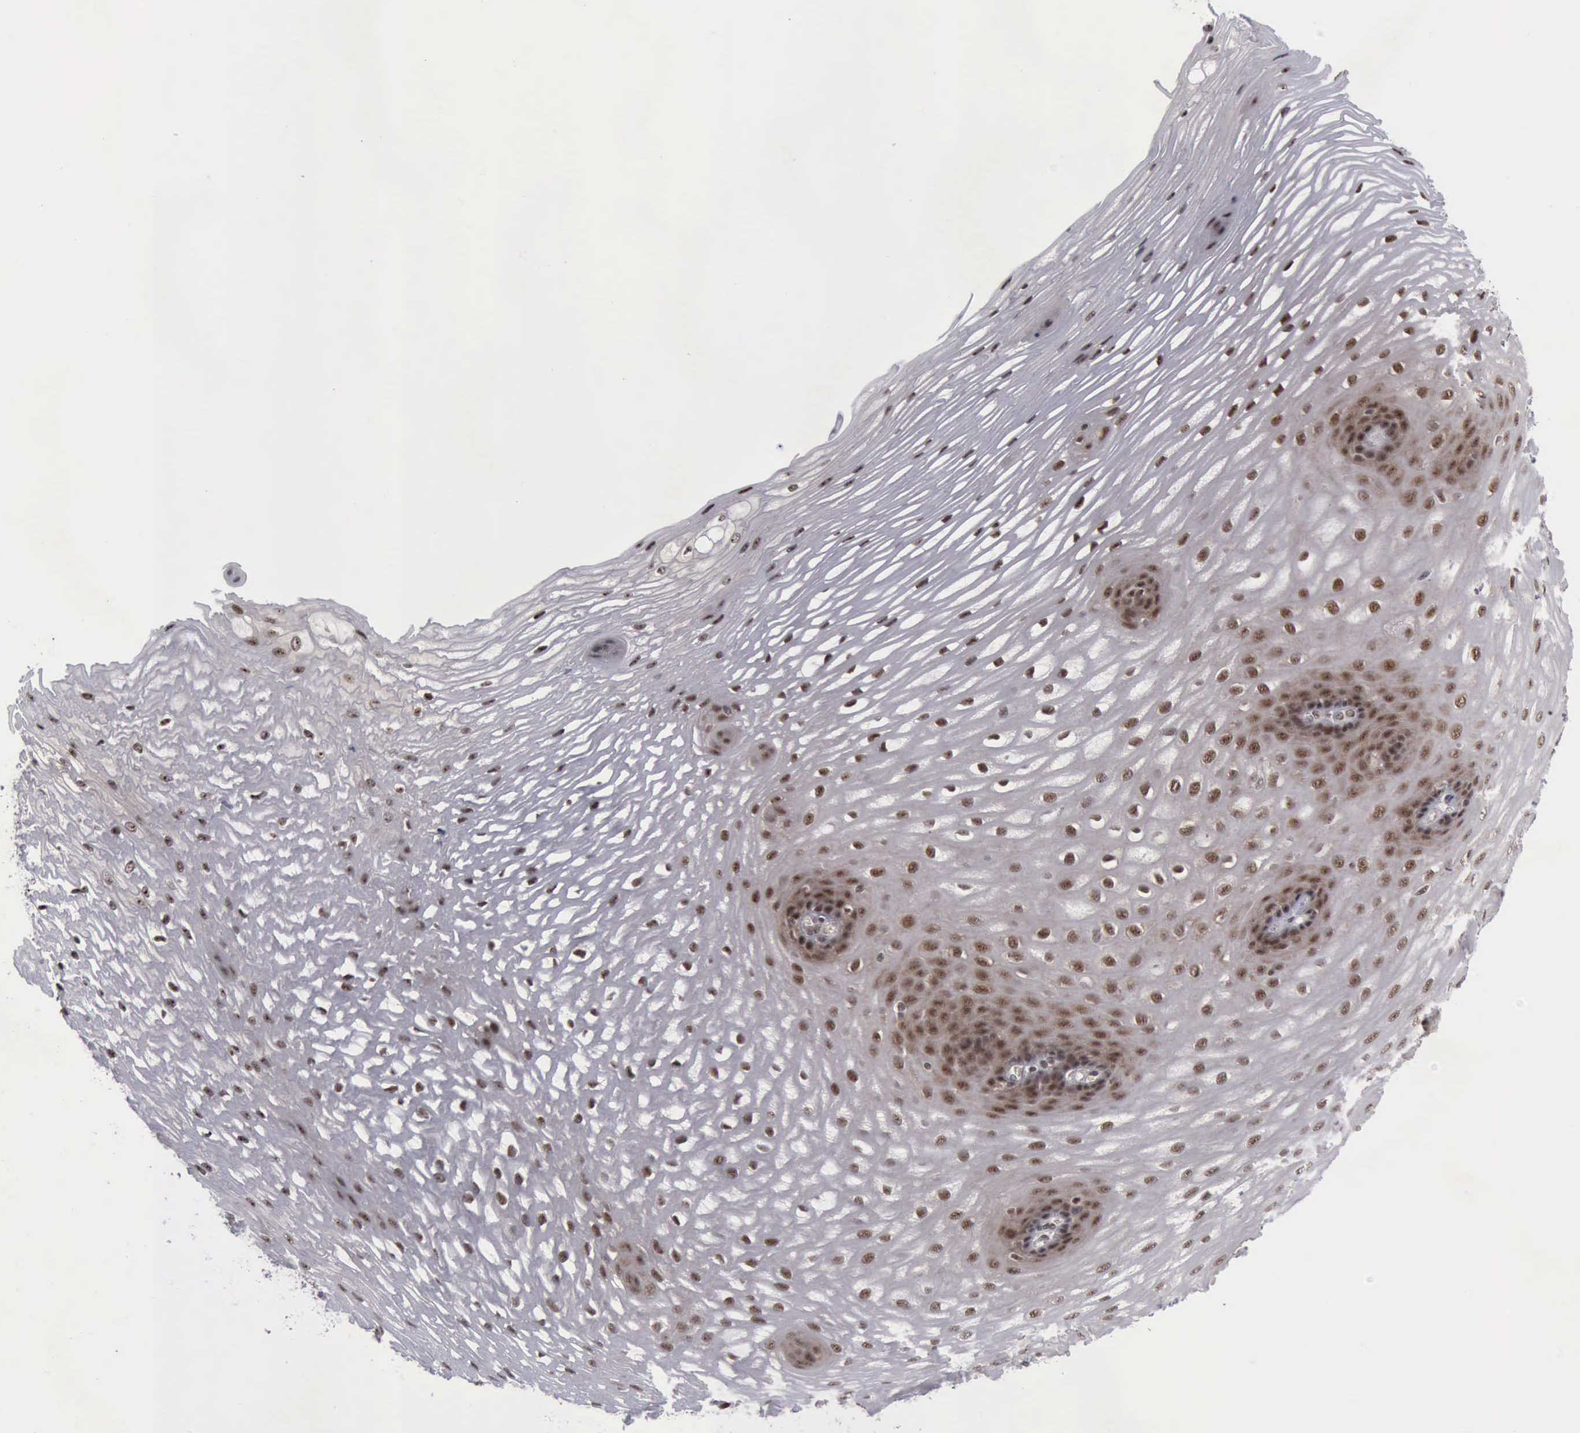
{"staining": {"intensity": "strong", "quantity": "25%-75%", "location": "nuclear"}, "tissue": "esophagus", "cell_type": "Squamous epithelial cells", "image_type": "normal", "snomed": [{"axis": "morphology", "description": "Normal tissue, NOS"}, {"axis": "morphology", "description": "Adenocarcinoma, NOS"}, {"axis": "topography", "description": "Esophagus"}, {"axis": "topography", "description": "Stomach"}], "caption": "Protein analysis of unremarkable esophagus displays strong nuclear expression in about 25%-75% of squamous epithelial cells.", "gene": "ATM", "patient": {"sex": "male", "age": 62}}